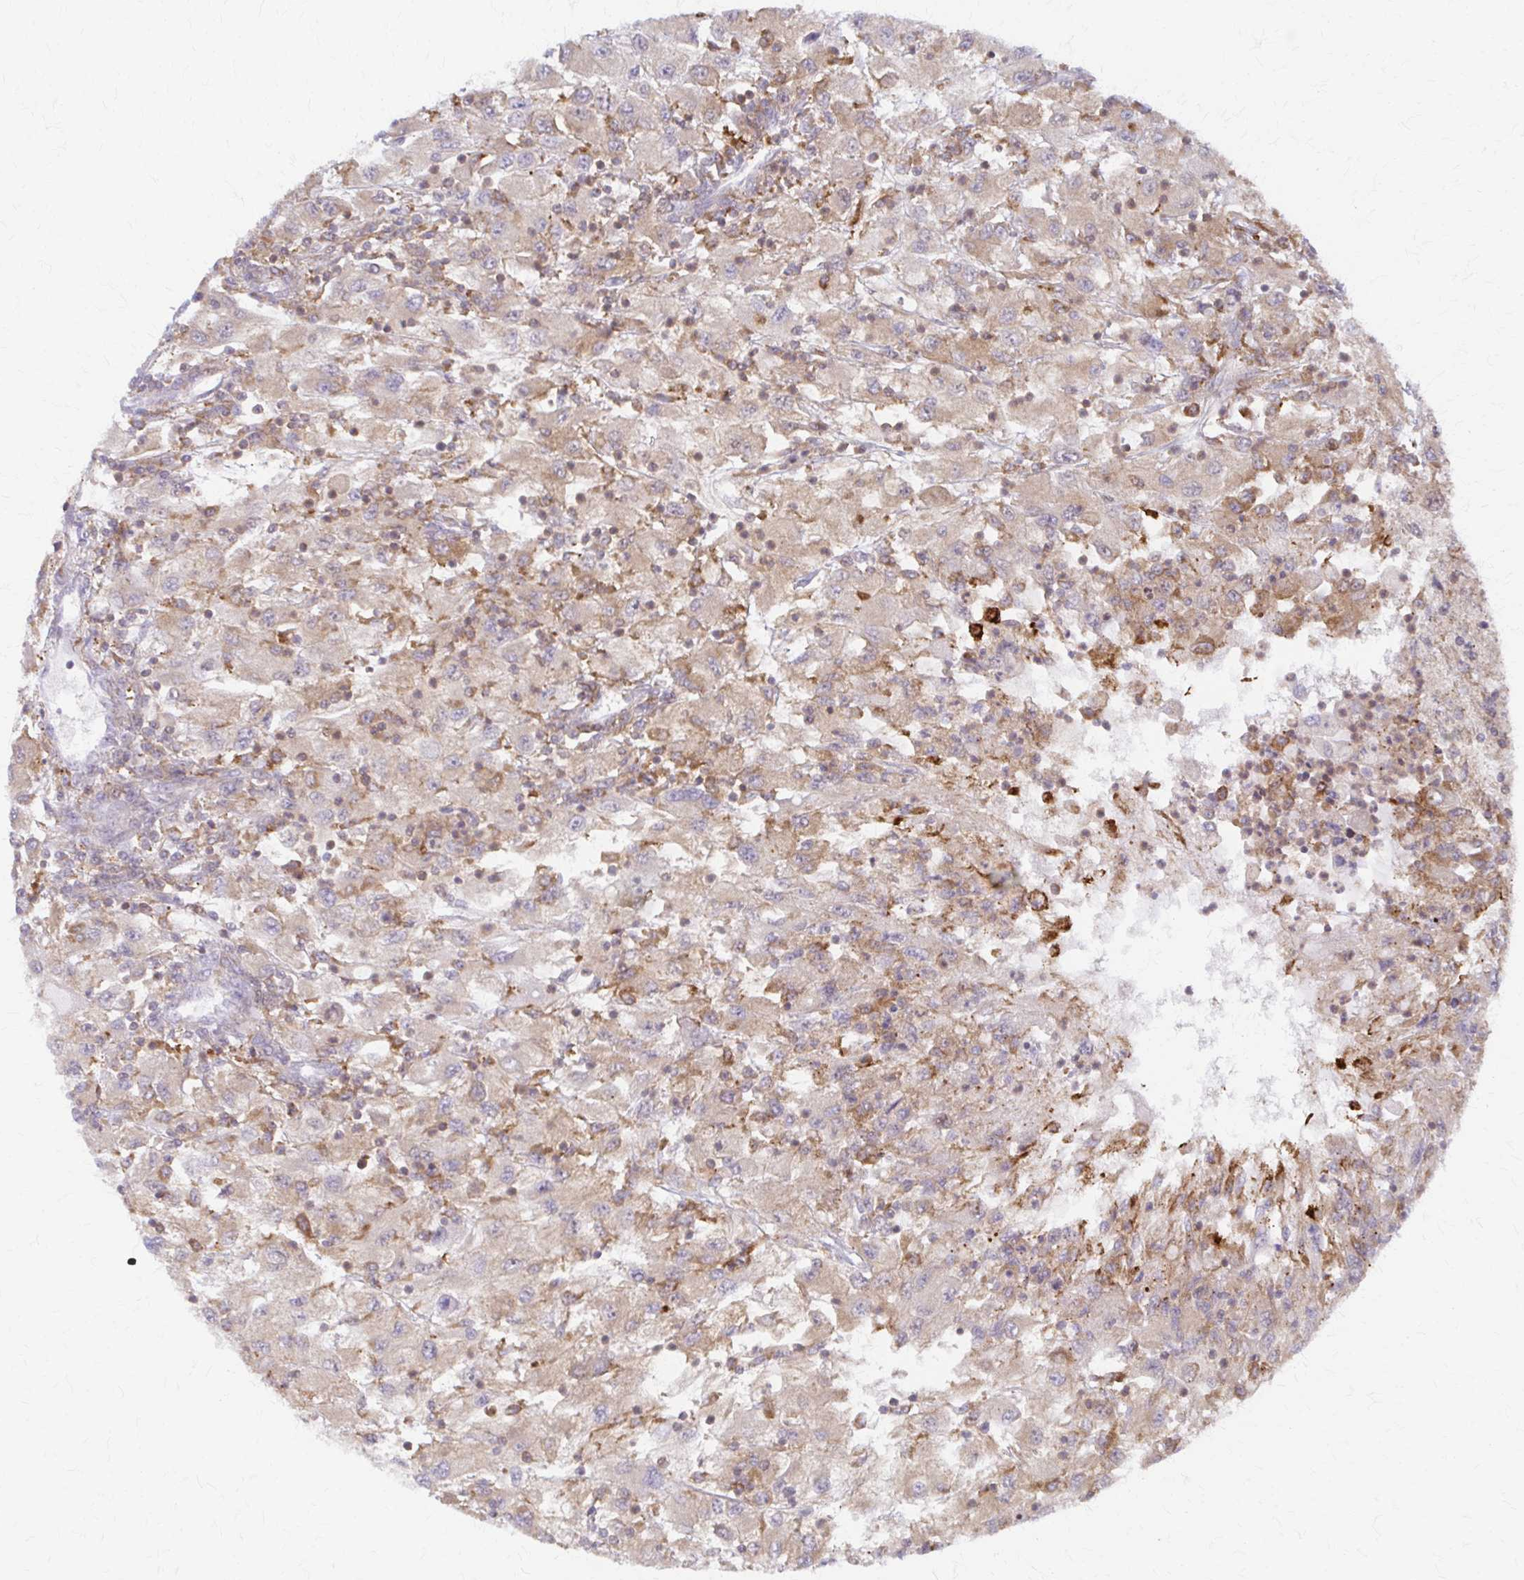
{"staining": {"intensity": "weak", "quantity": "25%-75%", "location": "cytoplasmic/membranous"}, "tissue": "renal cancer", "cell_type": "Tumor cells", "image_type": "cancer", "snomed": [{"axis": "morphology", "description": "Adenocarcinoma, NOS"}, {"axis": "topography", "description": "Kidney"}], "caption": "High-power microscopy captured an immunohistochemistry photomicrograph of adenocarcinoma (renal), revealing weak cytoplasmic/membranous expression in approximately 25%-75% of tumor cells.", "gene": "ARHGAP35", "patient": {"sex": "female", "age": 67}}